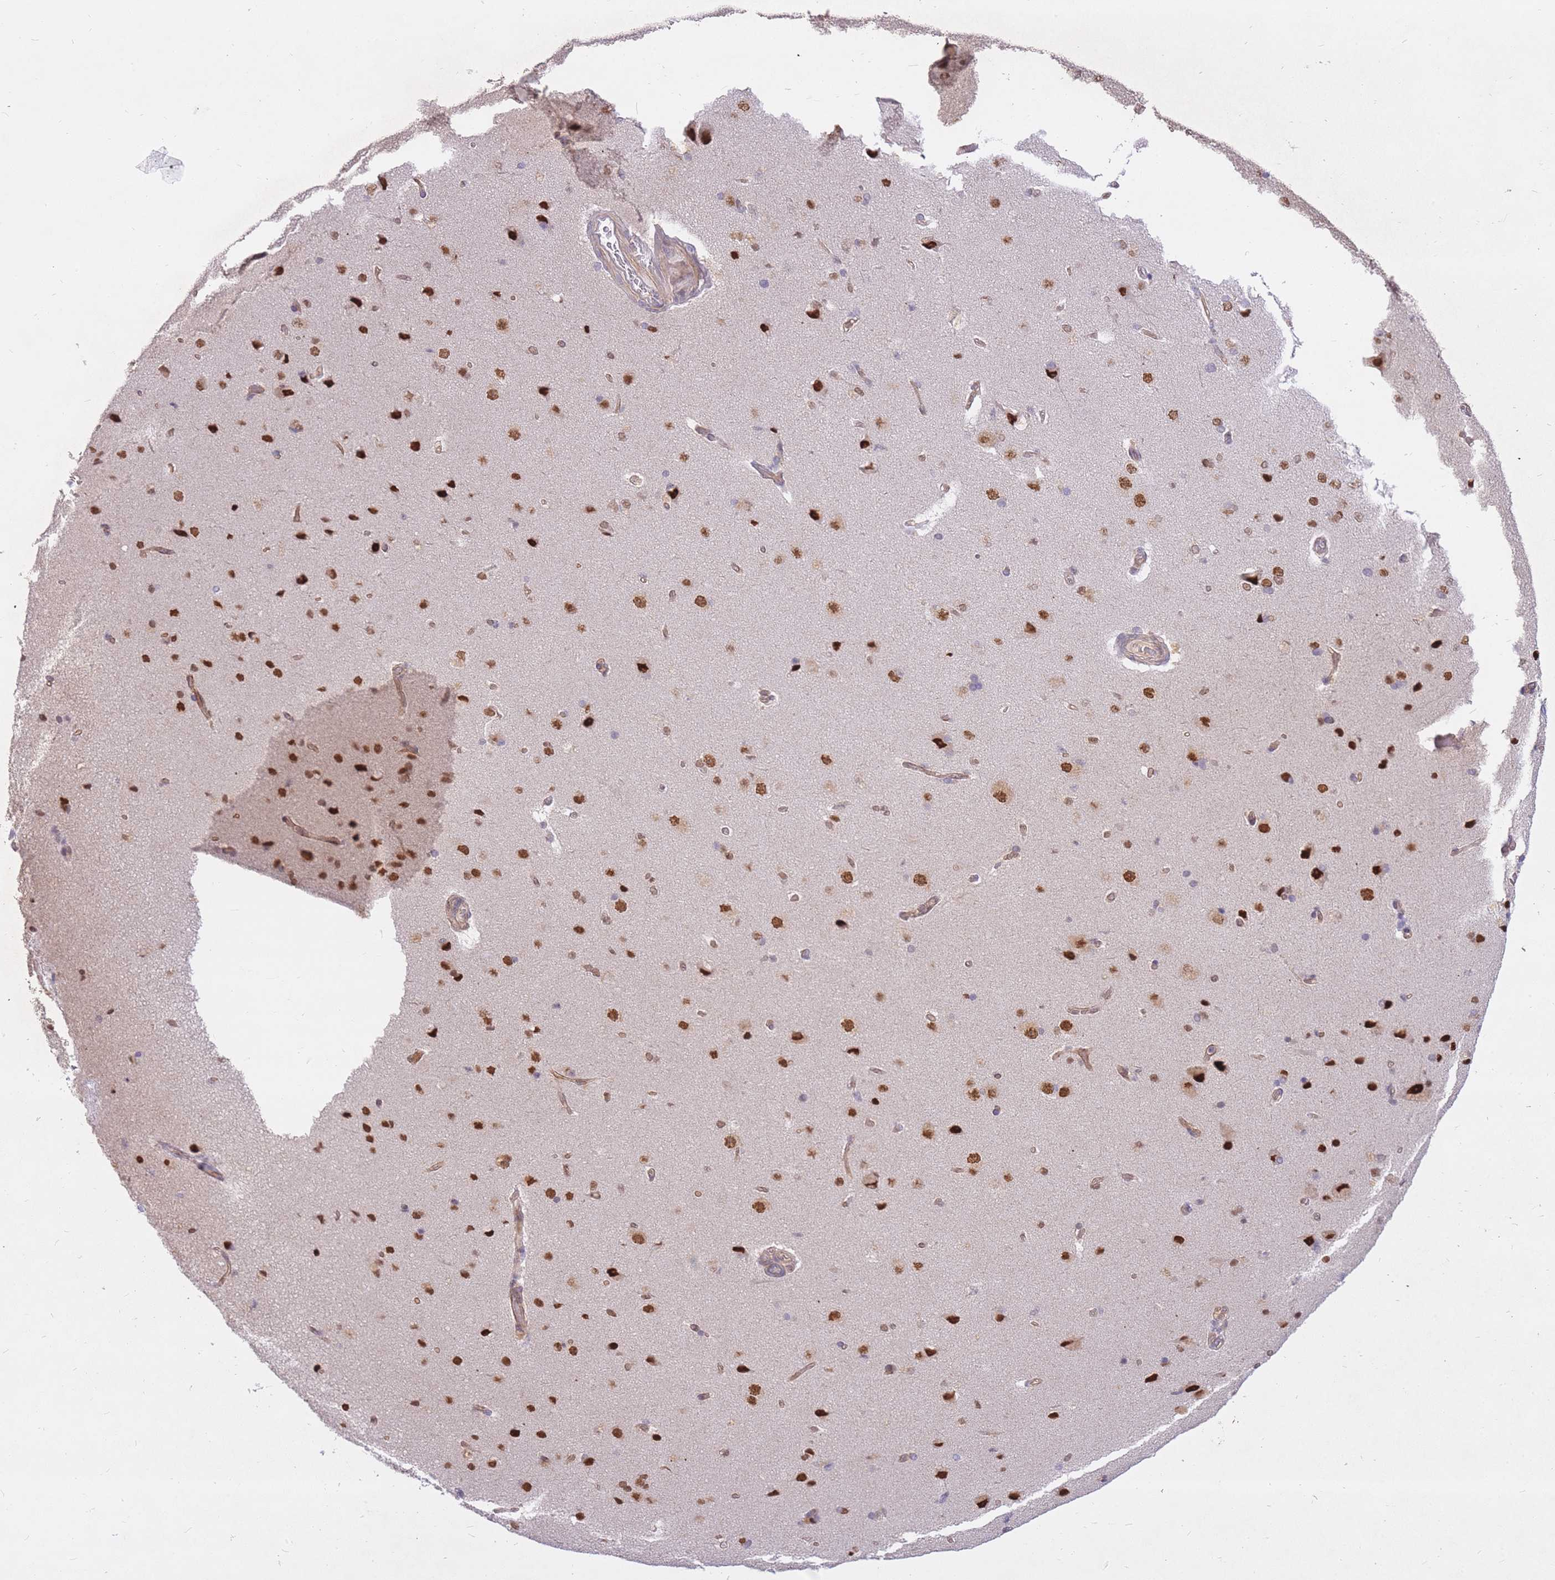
{"staining": {"intensity": "weak", "quantity": ">75%", "location": "cytoplasmic/membranous"}, "tissue": "cerebral cortex", "cell_type": "Endothelial cells", "image_type": "normal", "snomed": [{"axis": "morphology", "description": "Normal tissue, NOS"}, {"axis": "topography", "description": "Cerebral cortex"}], "caption": "Cerebral cortex stained with DAB immunohistochemistry (IHC) reveals low levels of weak cytoplasmic/membranous expression in about >75% of endothelial cells.", "gene": "TLE2", "patient": {"sex": "male", "age": 62}}